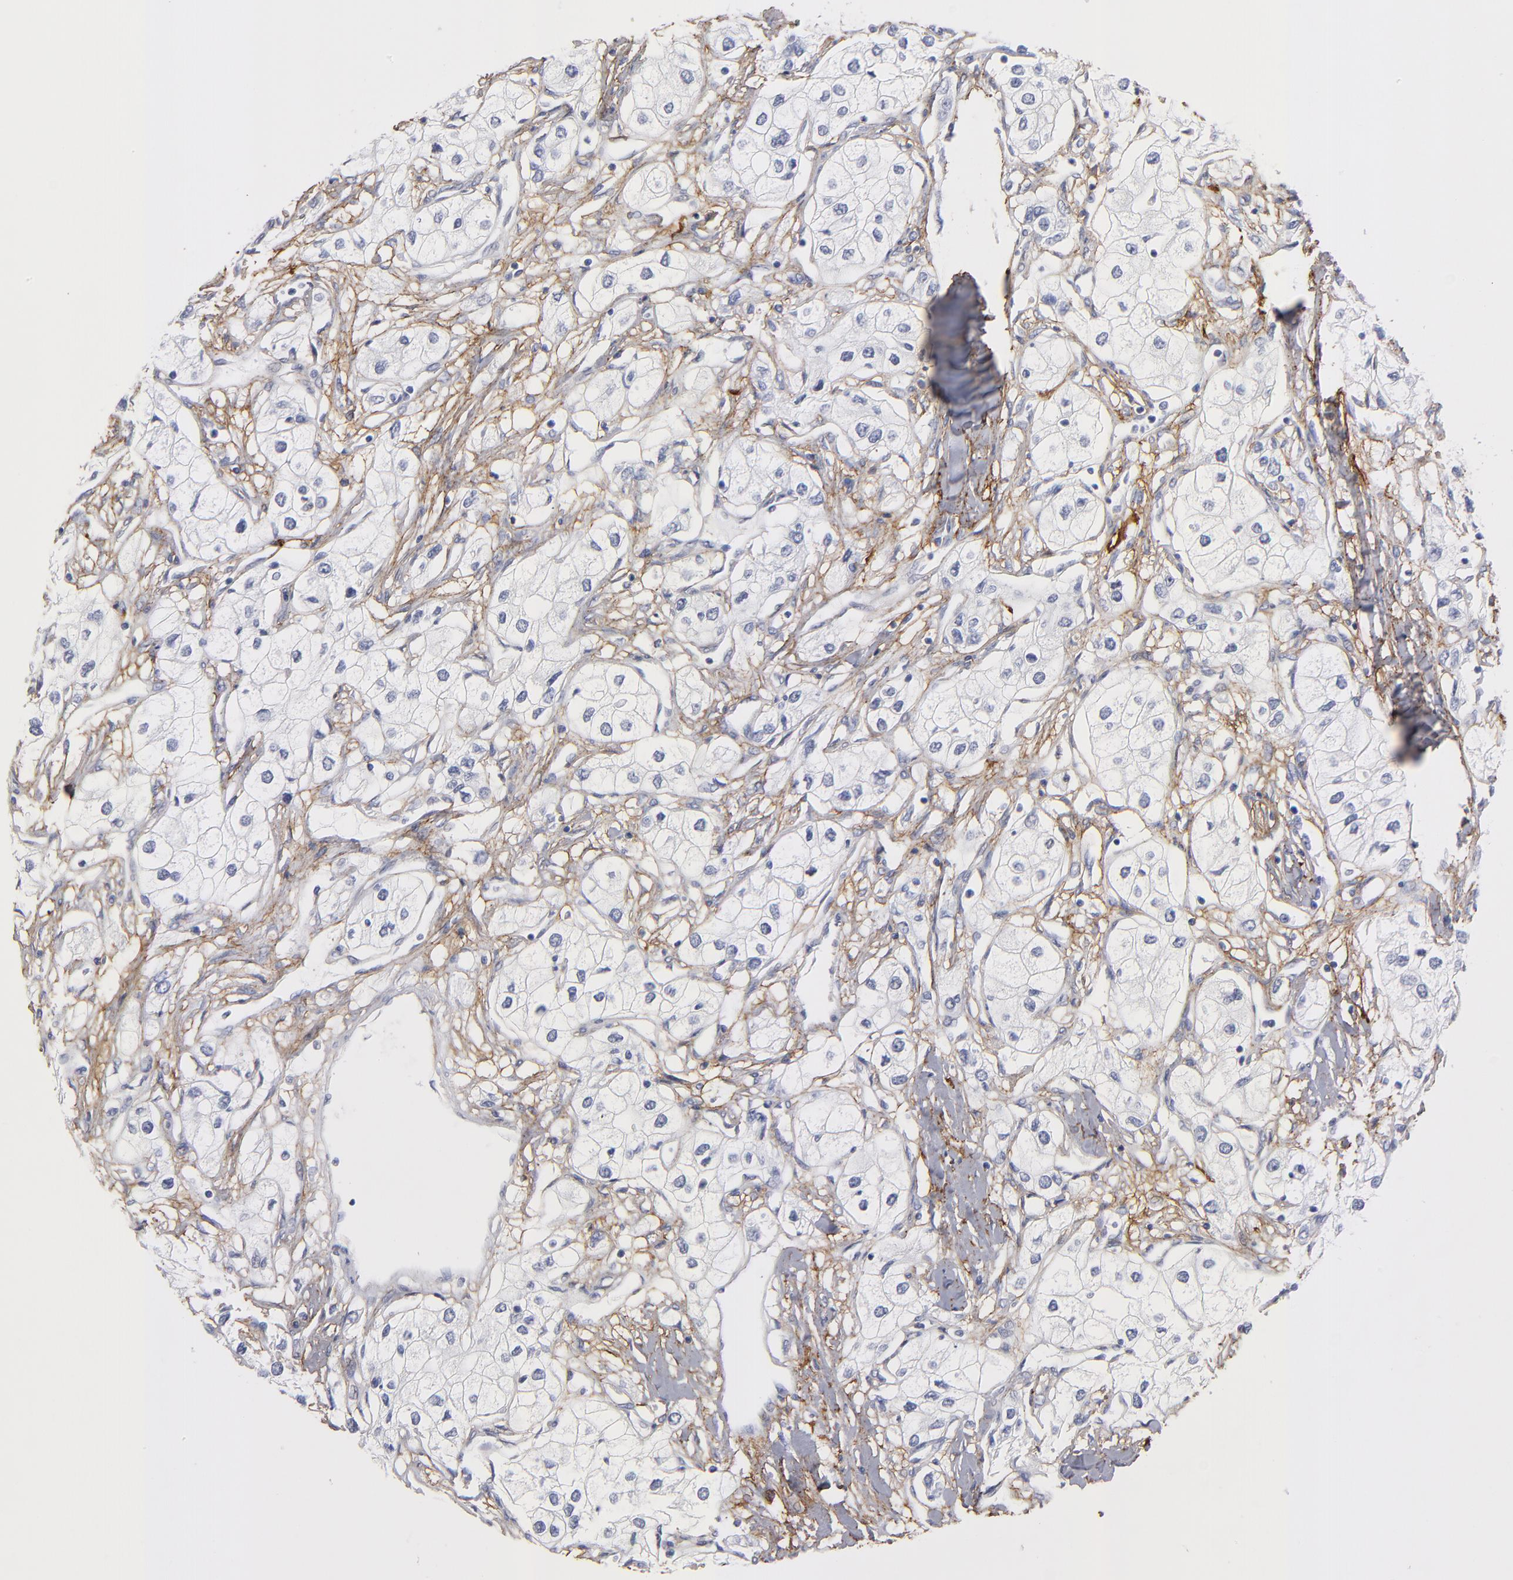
{"staining": {"intensity": "negative", "quantity": "none", "location": "none"}, "tissue": "renal cancer", "cell_type": "Tumor cells", "image_type": "cancer", "snomed": [{"axis": "morphology", "description": "Adenocarcinoma, NOS"}, {"axis": "topography", "description": "Kidney"}], "caption": "An image of human renal cancer (adenocarcinoma) is negative for staining in tumor cells. Brightfield microscopy of immunohistochemistry (IHC) stained with DAB (3,3'-diaminobenzidine) (brown) and hematoxylin (blue), captured at high magnification.", "gene": "EMILIN1", "patient": {"sex": "male", "age": 57}}